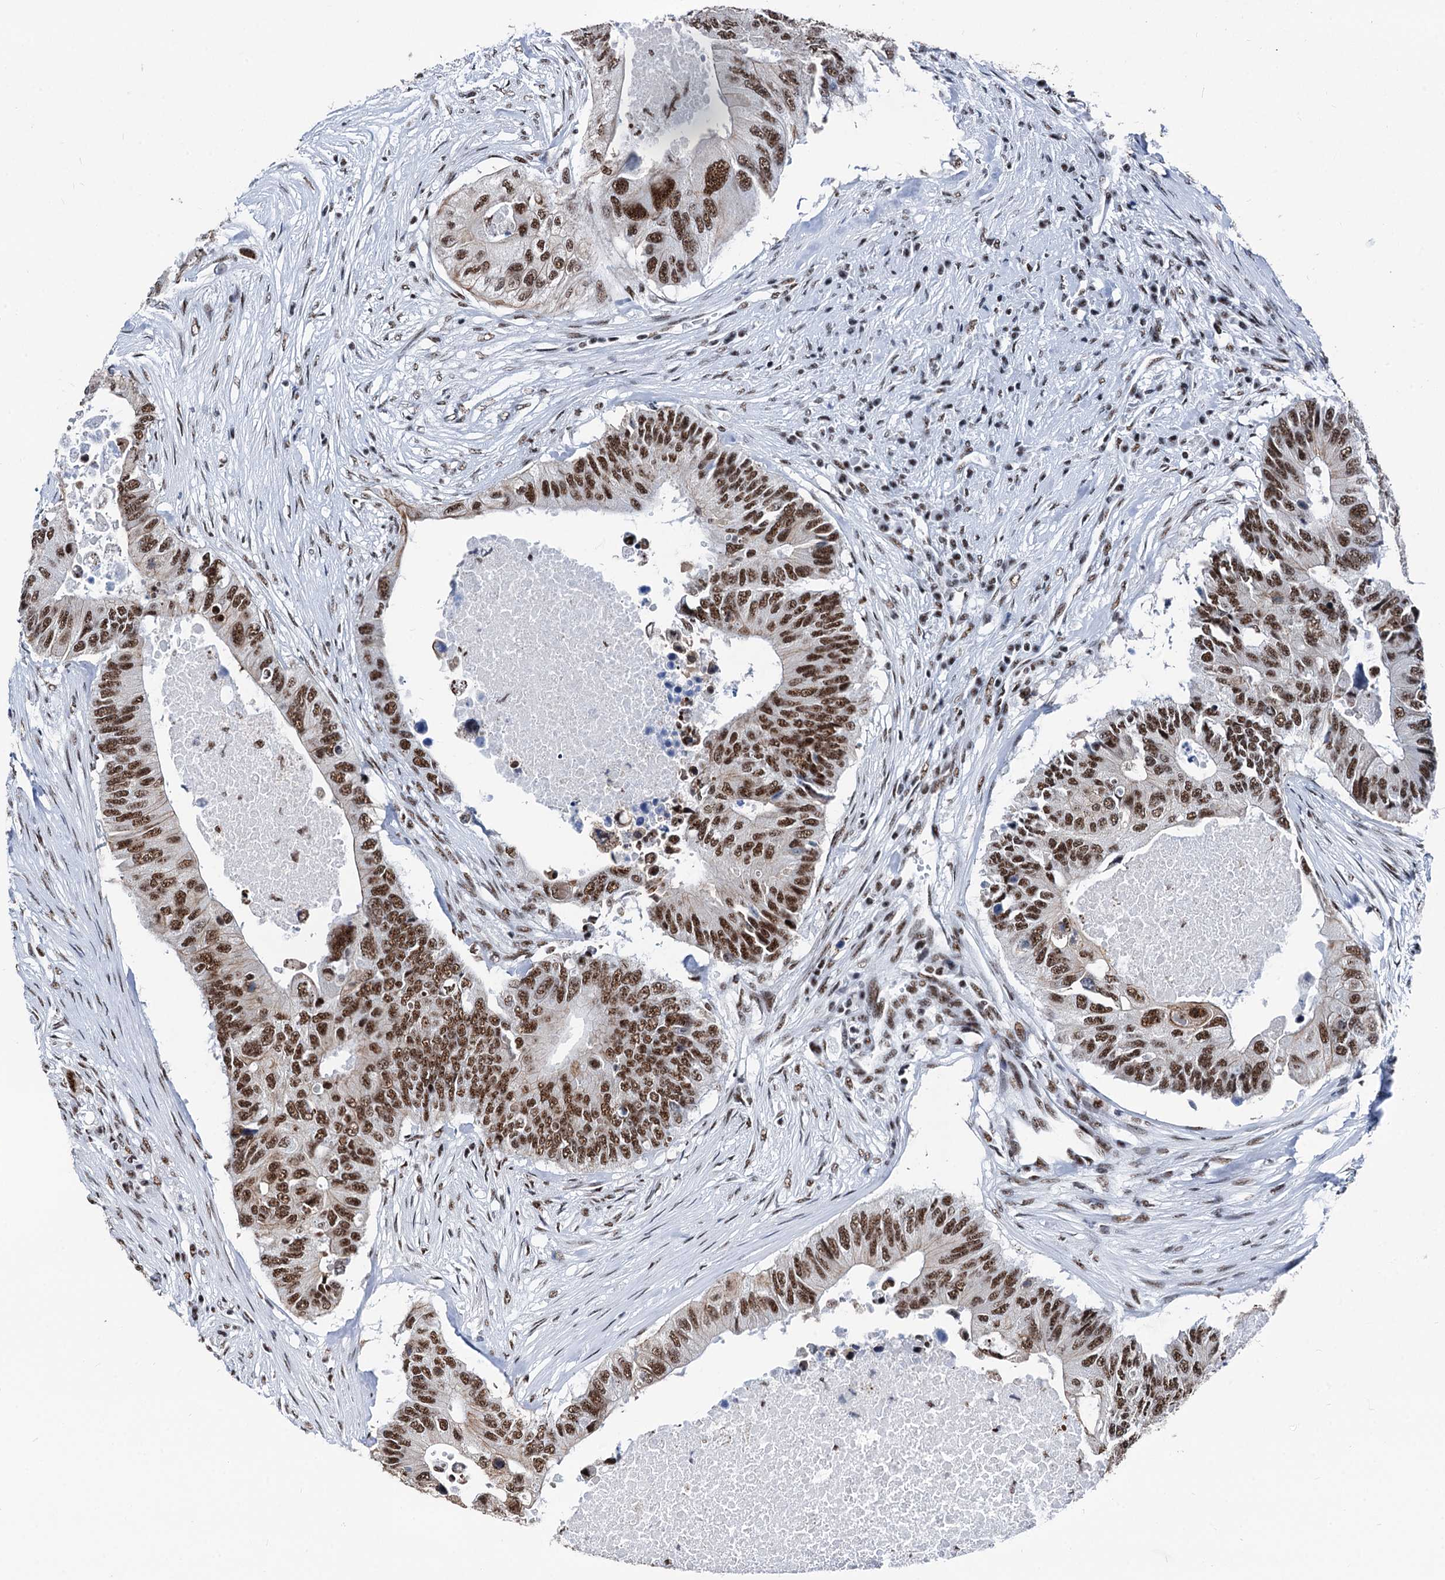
{"staining": {"intensity": "moderate", "quantity": ">75%", "location": "nuclear"}, "tissue": "colorectal cancer", "cell_type": "Tumor cells", "image_type": "cancer", "snomed": [{"axis": "morphology", "description": "Adenocarcinoma, NOS"}, {"axis": "topography", "description": "Colon"}], "caption": "Colorectal cancer (adenocarcinoma) was stained to show a protein in brown. There is medium levels of moderate nuclear positivity in about >75% of tumor cells.", "gene": "DDX23", "patient": {"sex": "male", "age": 71}}